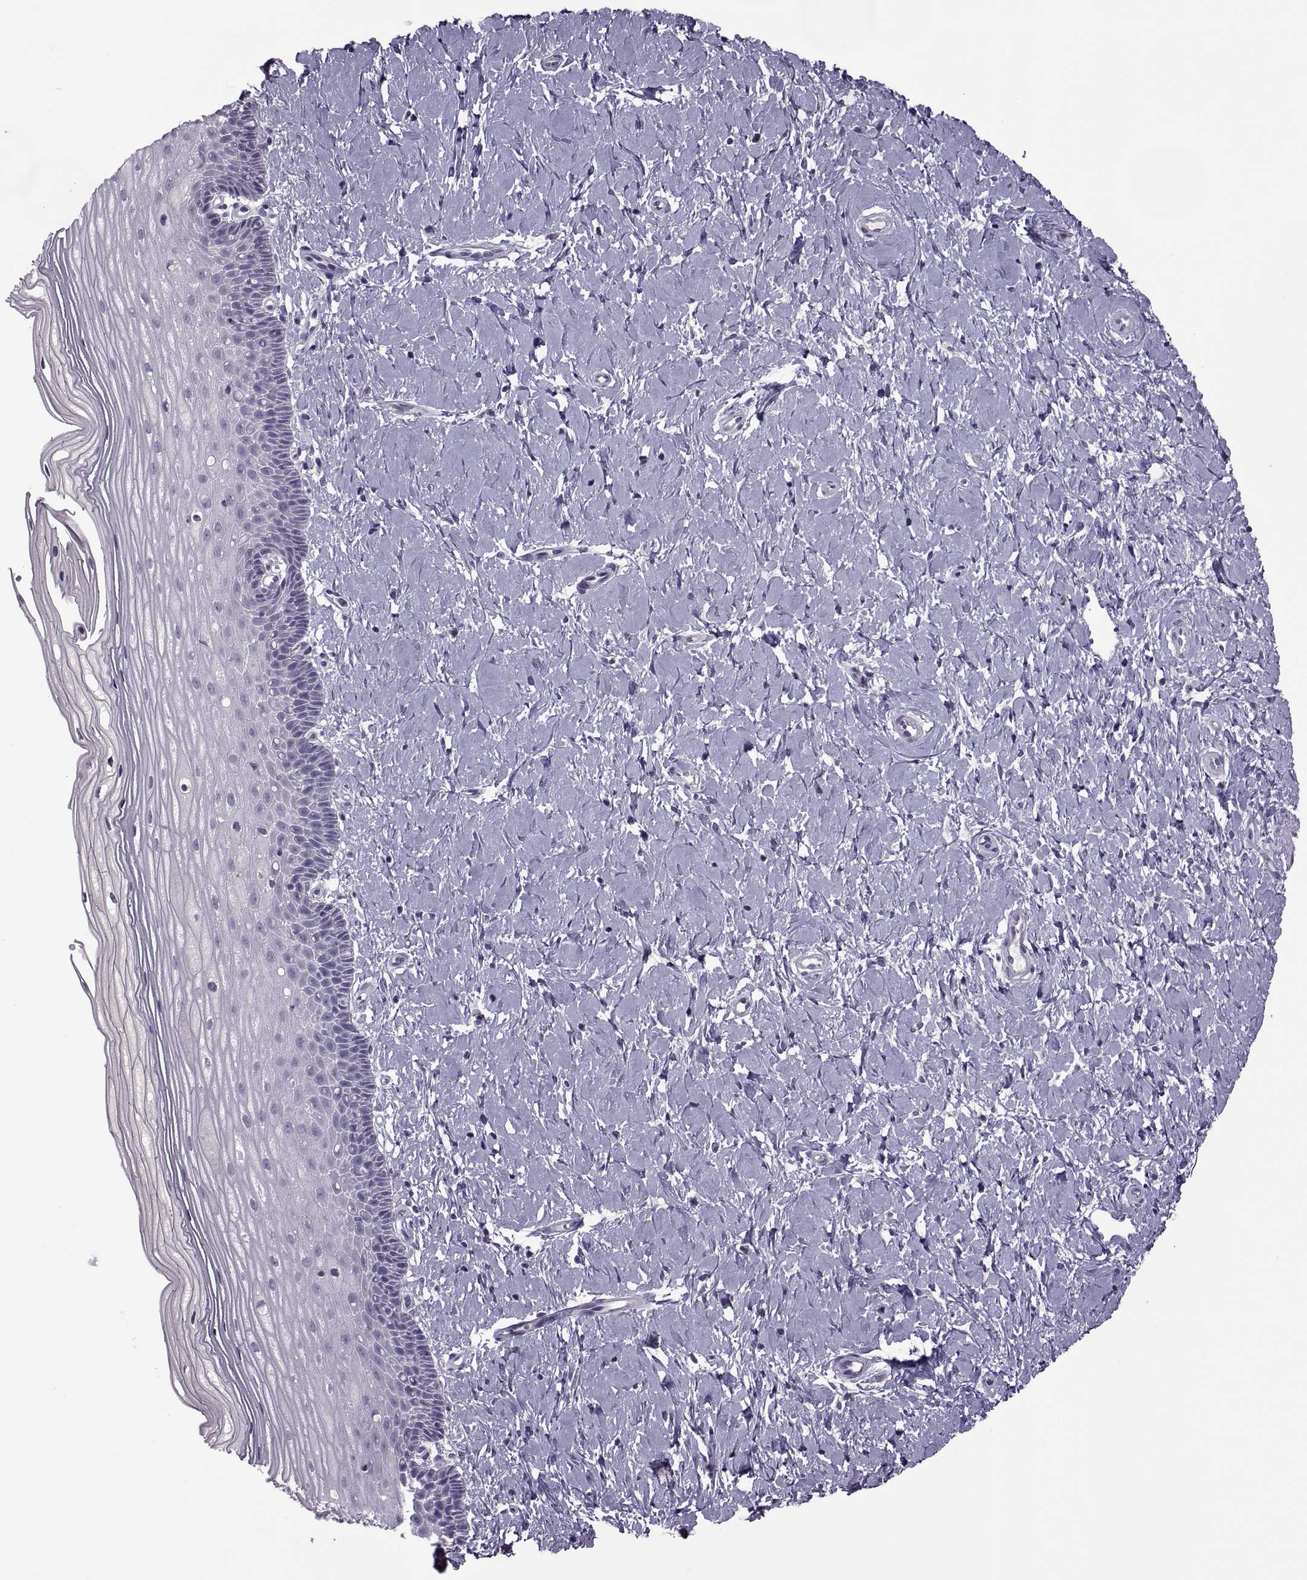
{"staining": {"intensity": "negative", "quantity": "none", "location": "none"}, "tissue": "cervix", "cell_type": "Glandular cells", "image_type": "normal", "snomed": [{"axis": "morphology", "description": "Normal tissue, NOS"}, {"axis": "topography", "description": "Cervix"}], "caption": "The micrograph displays no significant staining in glandular cells of cervix.", "gene": "RSPH6A", "patient": {"sex": "female", "age": 37}}